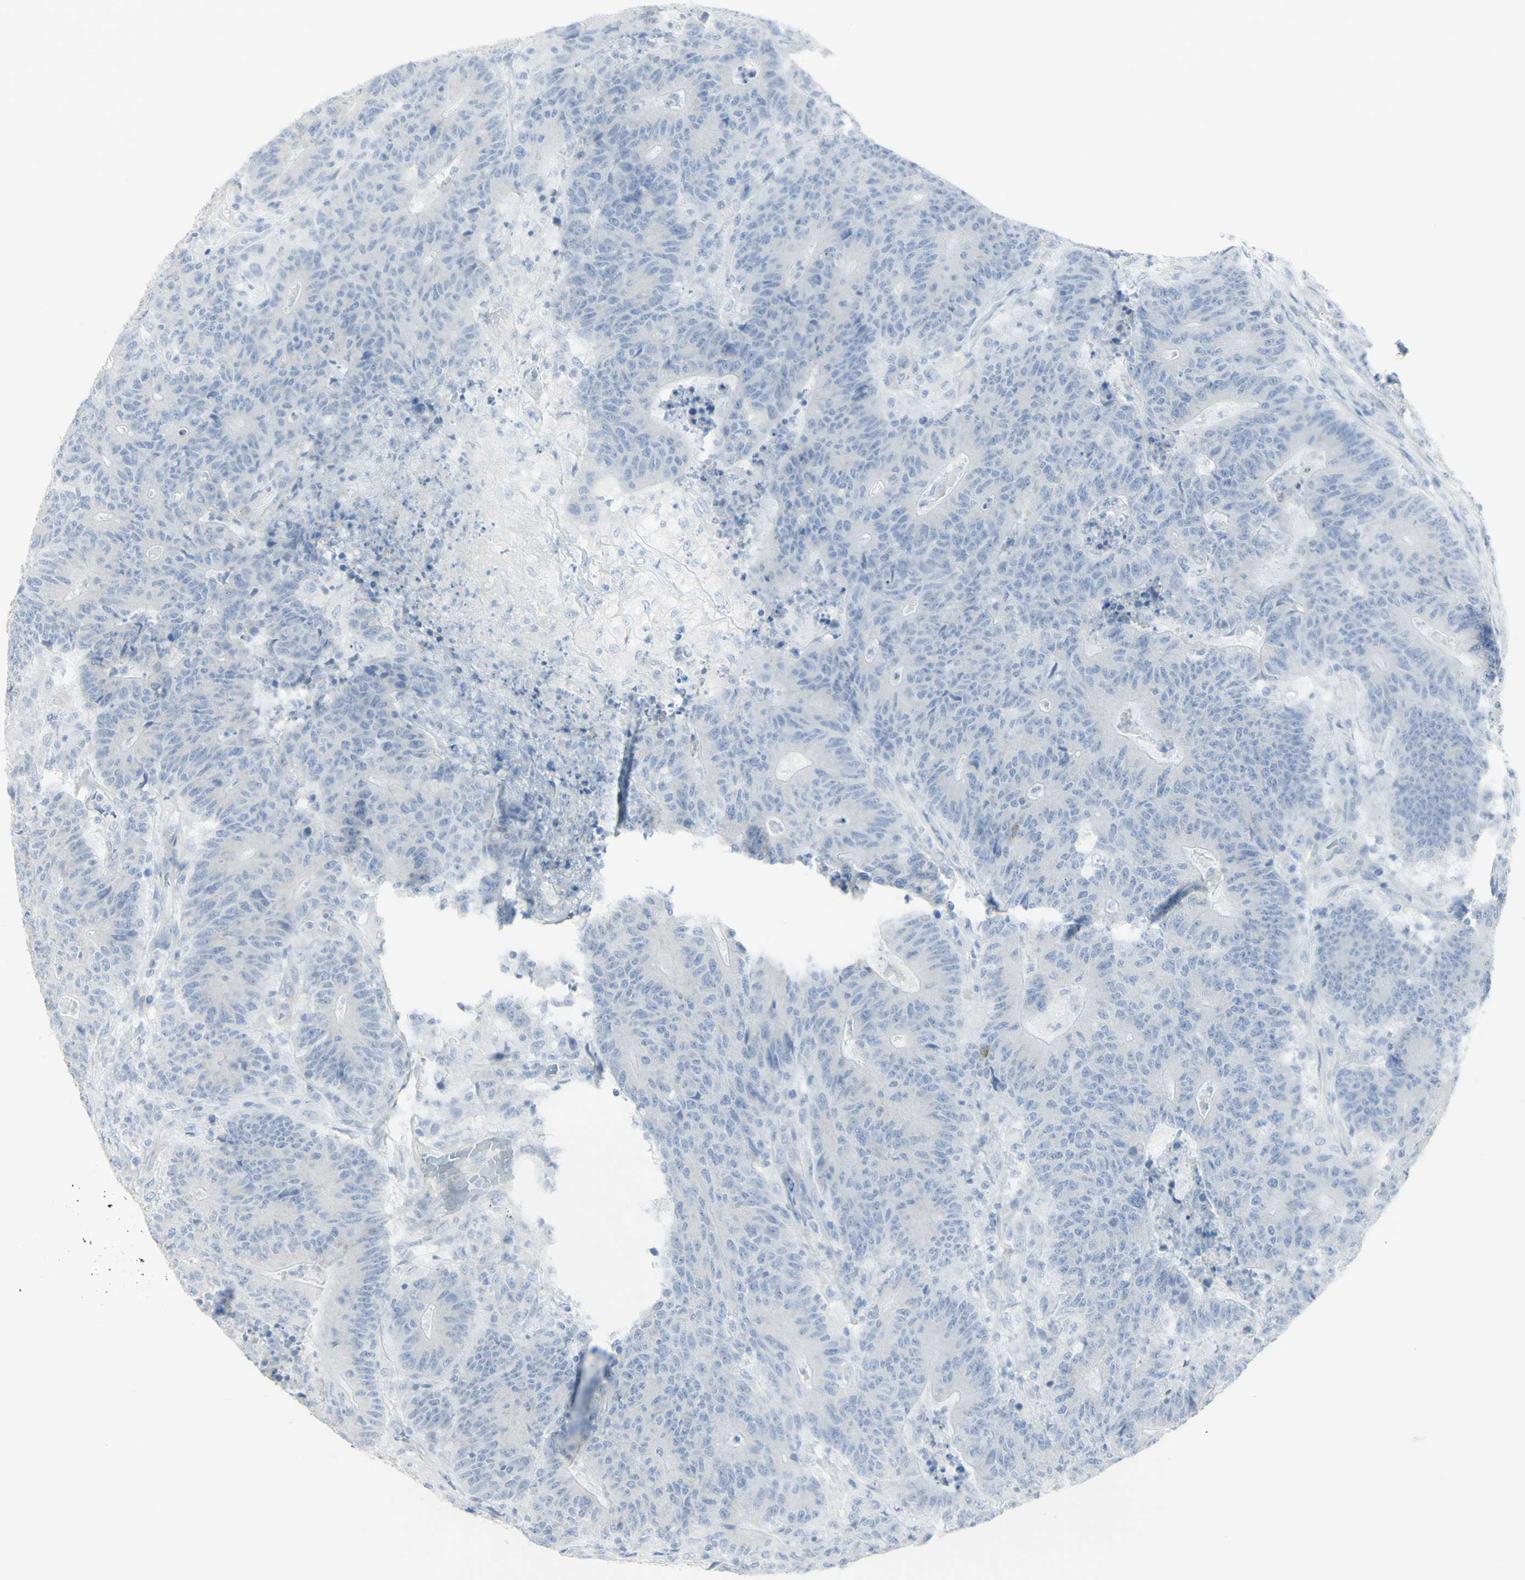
{"staining": {"intensity": "negative", "quantity": "none", "location": "none"}, "tissue": "colorectal cancer", "cell_type": "Tumor cells", "image_type": "cancer", "snomed": [{"axis": "morphology", "description": "Normal tissue, NOS"}, {"axis": "morphology", "description": "Adenocarcinoma, NOS"}, {"axis": "topography", "description": "Colon"}], "caption": "Immunohistochemical staining of colorectal adenocarcinoma displays no significant staining in tumor cells.", "gene": "ENSG00000198211", "patient": {"sex": "female", "age": 75}}